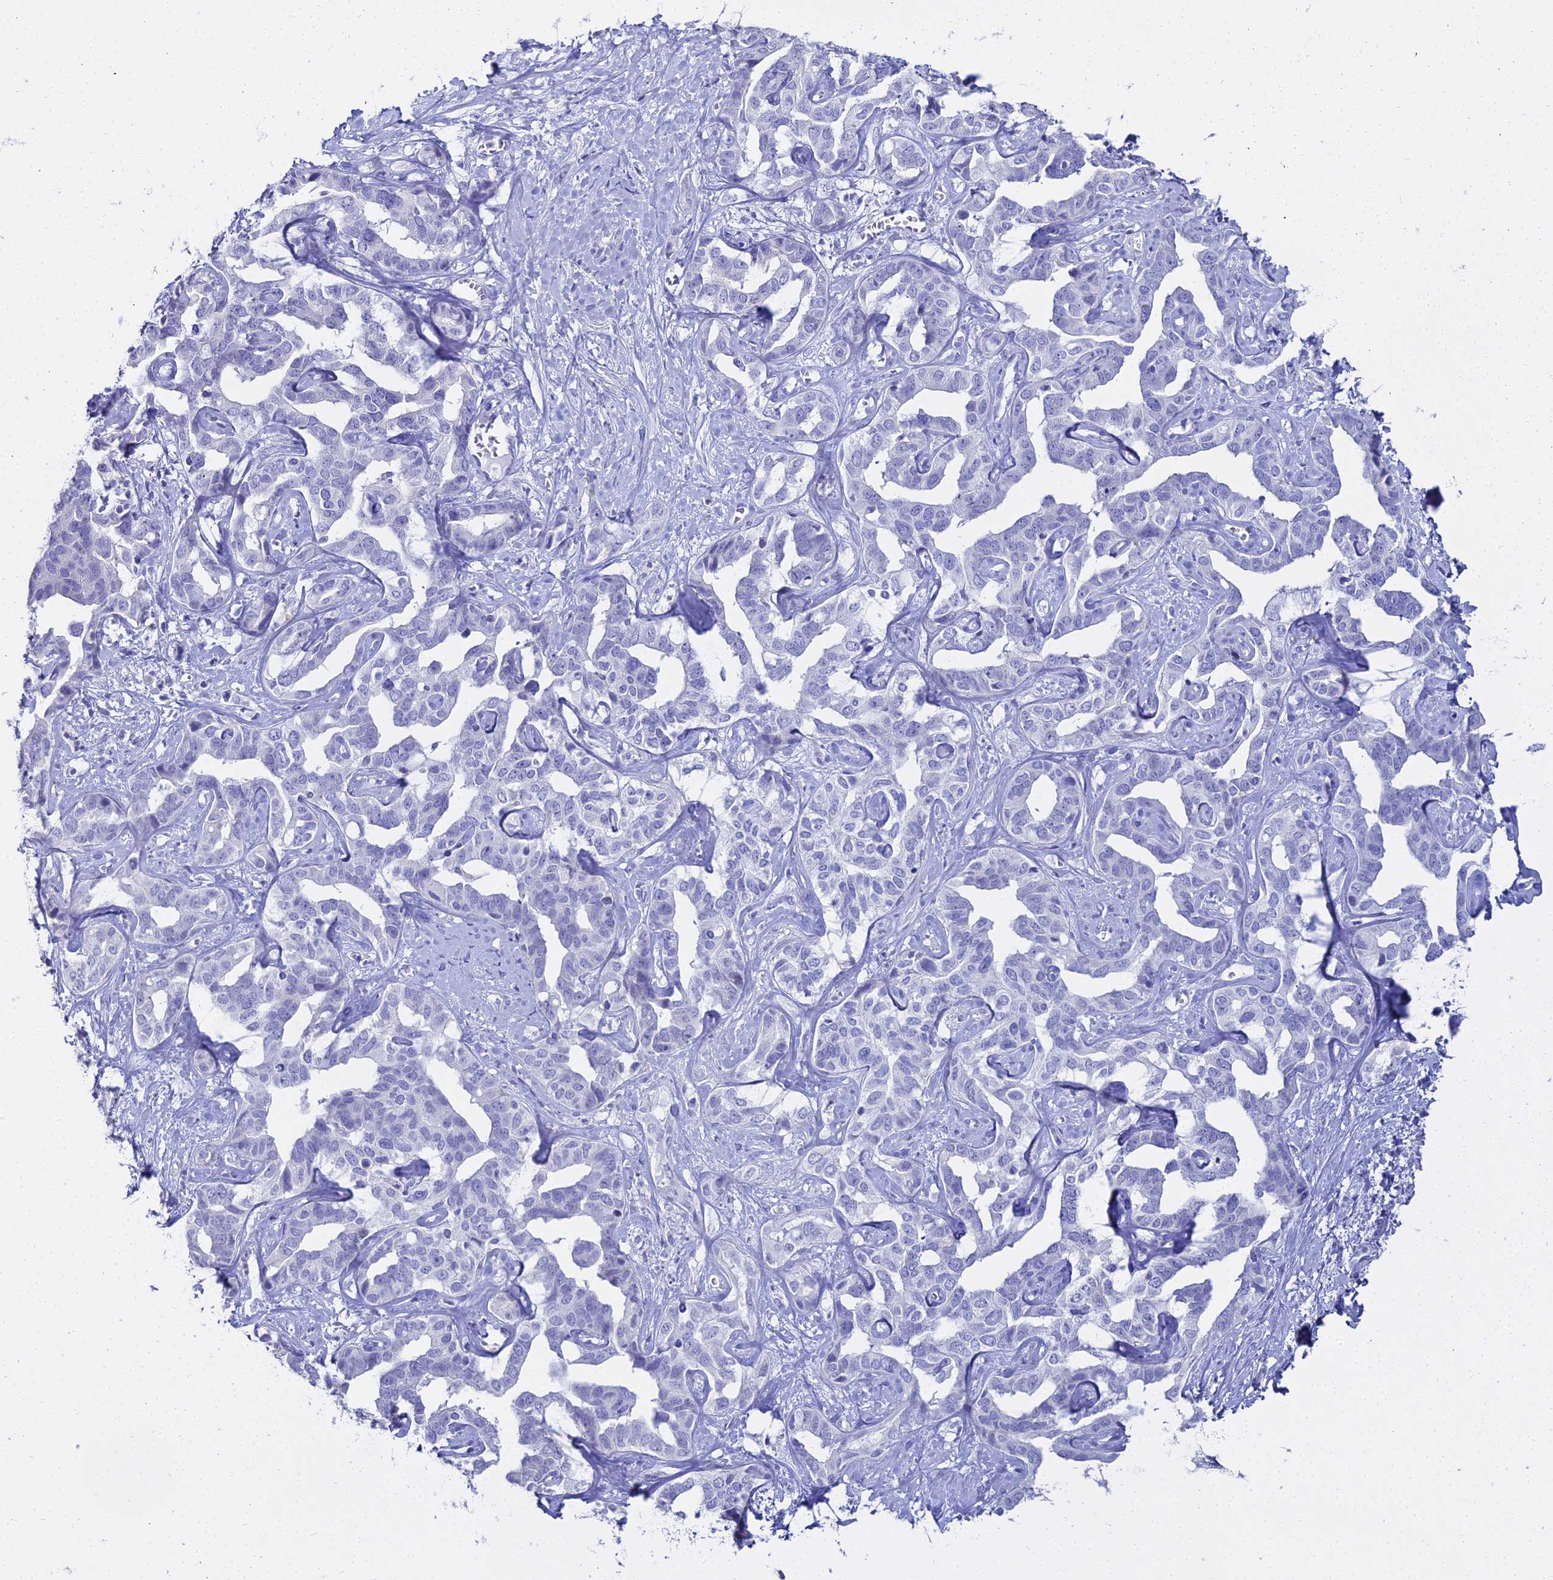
{"staining": {"intensity": "negative", "quantity": "none", "location": "none"}, "tissue": "liver cancer", "cell_type": "Tumor cells", "image_type": "cancer", "snomed": [{"axis": "morphology", "description": "Cholangiocarcinoma"}, {"axis": "topography", "description": "Liver"}], "caption": "This is a micrograph of IHC staining of cholangiocarcinoma (liver), which shows no expression in tumor cells.", "gene": "S100A7", "patient": {"sex": "male", "age": 59}}